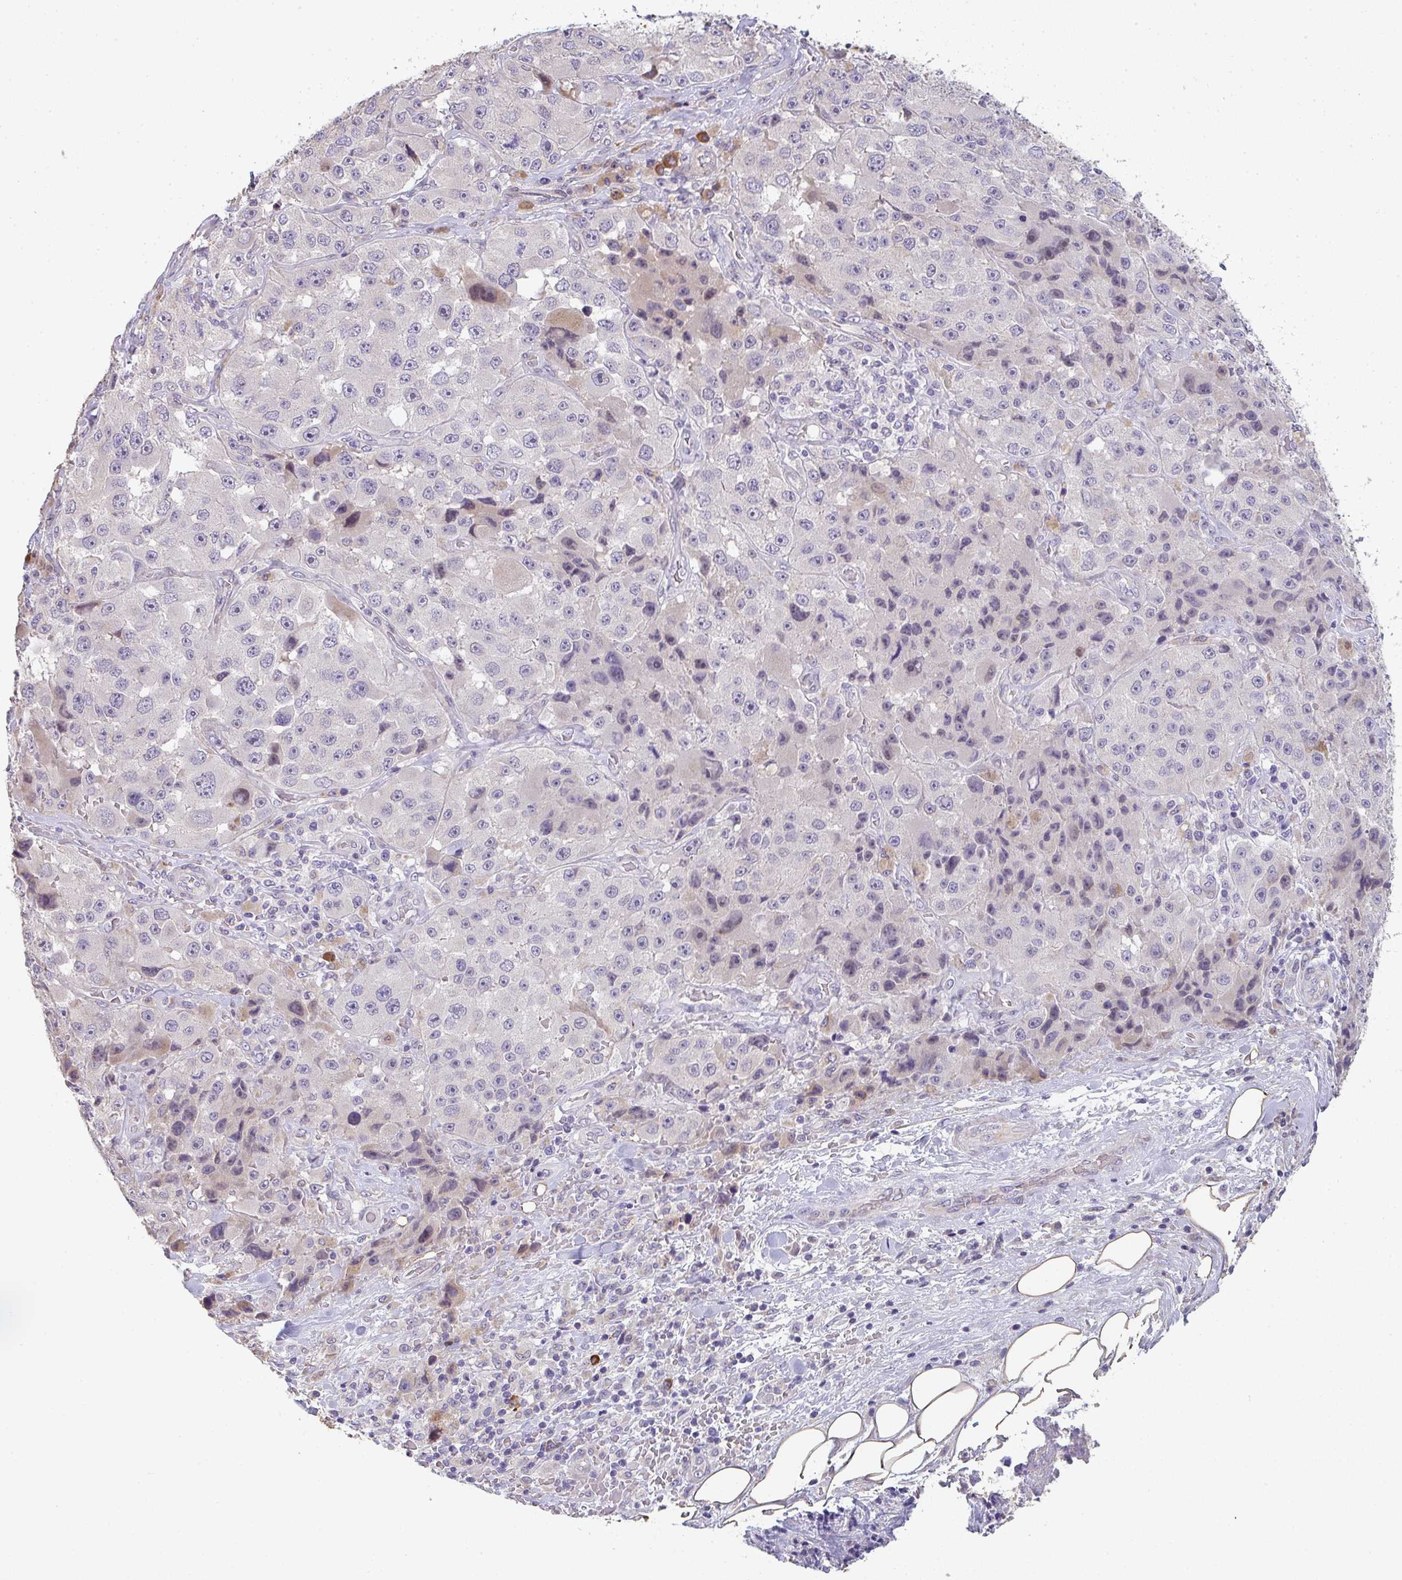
{"staining": {"intensity": "negative", "quantity": "none", "location": "none"}, "tissue": "melanoma", "cell_type": "Tumor cells", "image_type": "cancer", "snomed": [{"axis": "morphology", "description": "Malignant melanoma, Metastatic site"}, {"axis": "topography", "description": "Lymph node"}], "caption": "The photomicrograph shows no significant positivity in tumor cells of malignant melanoma (metastatic site).", "gene": "TNFRSF10A", "patient": {"sex": "male", "age": 62}}